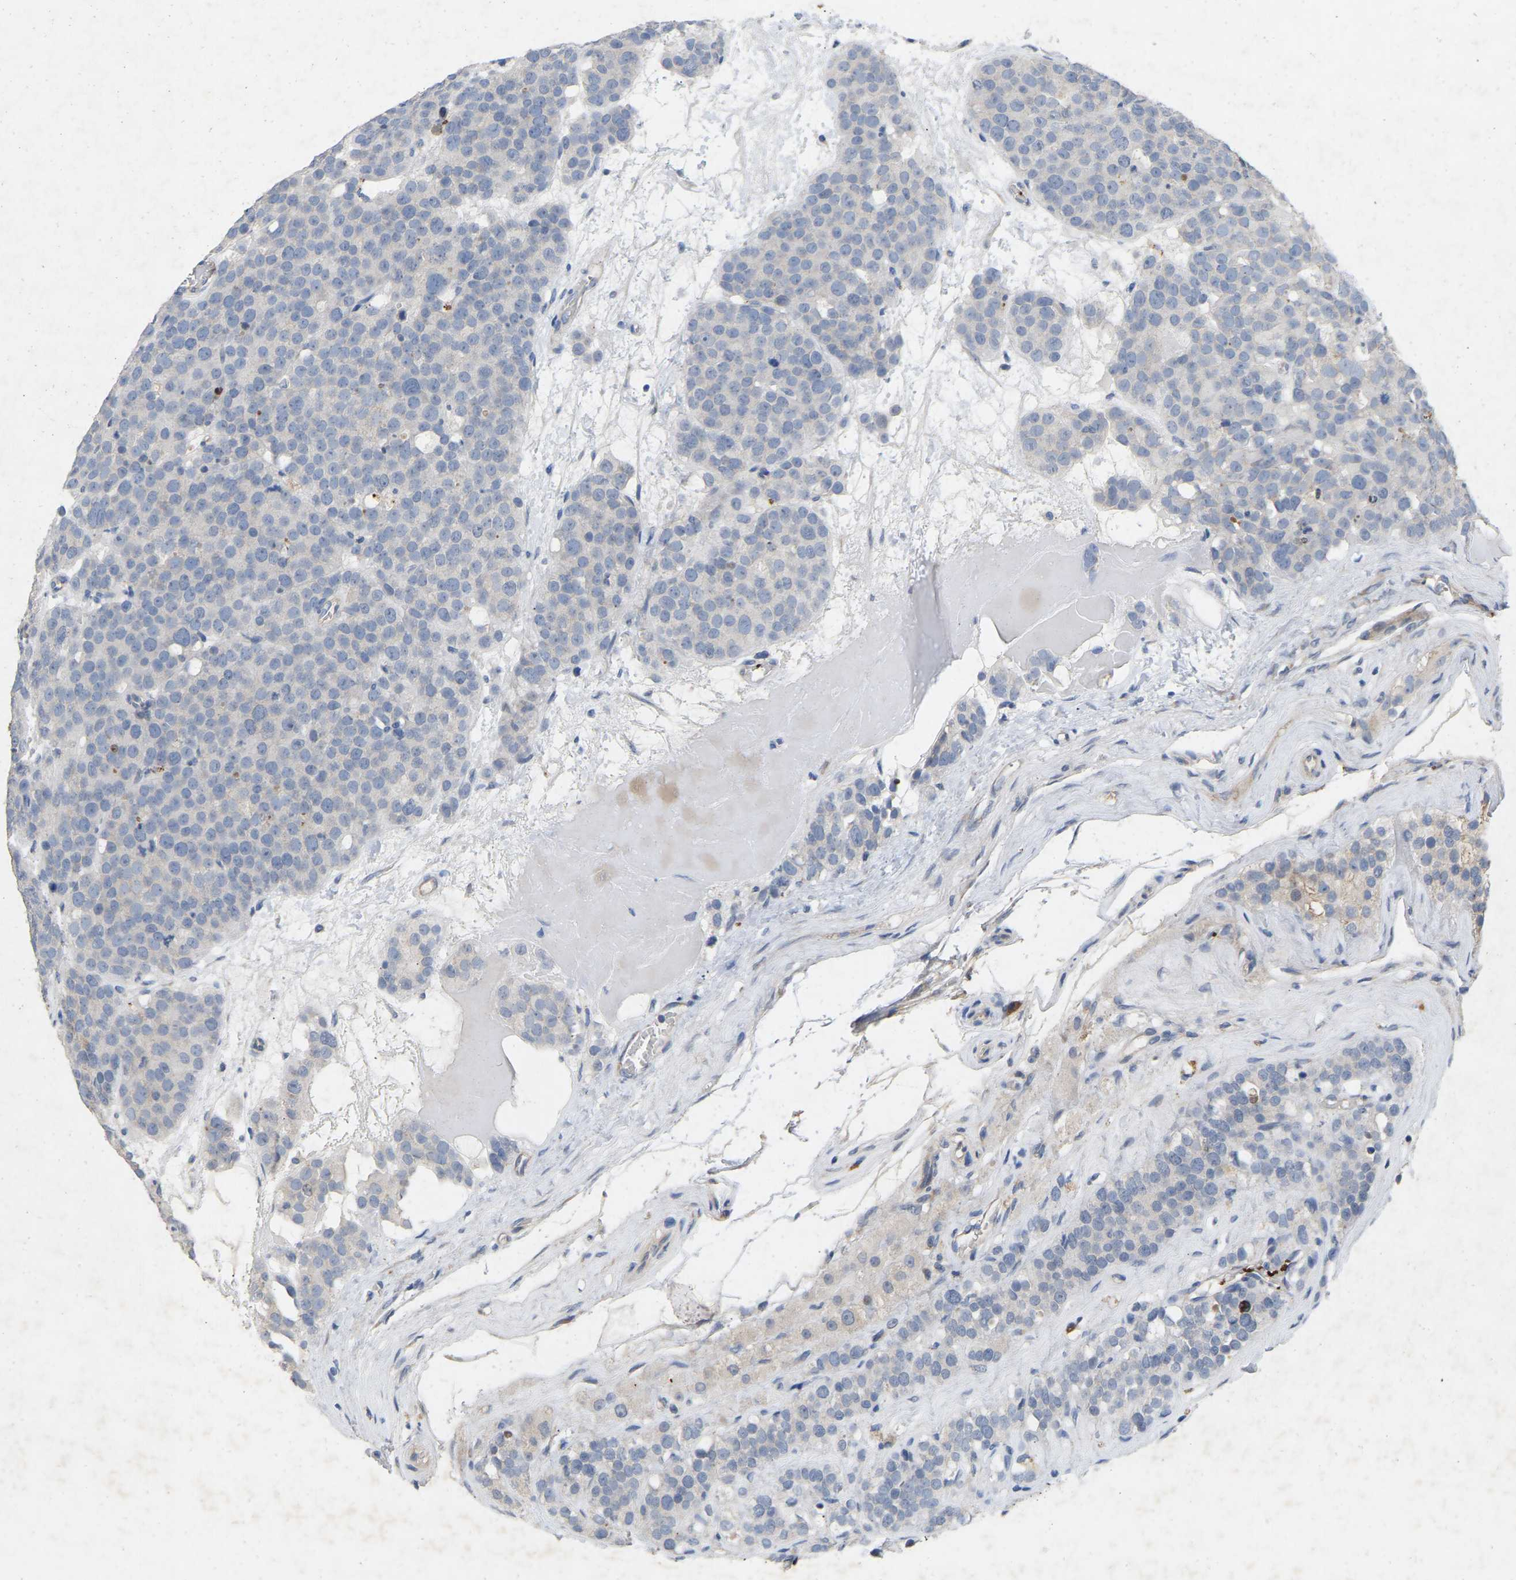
{"staining": {"intensity": "negative", "quantity": "none", "location": "none"}, "tissue": "testis cancer", "cell_type": "Tumor cells", "image_type": "cancer", "snomed": [{"axis": "morphology", "description": "Seminoma, NOS"}, {"axis": "topography", "description": "Testis"}], "caption": "Immunohistochemical staining of seminoma (testis) reveals no significant positivity in tumor cells.", "gene": "RHEB", "patient": {"sex": "male", "age": 71}}